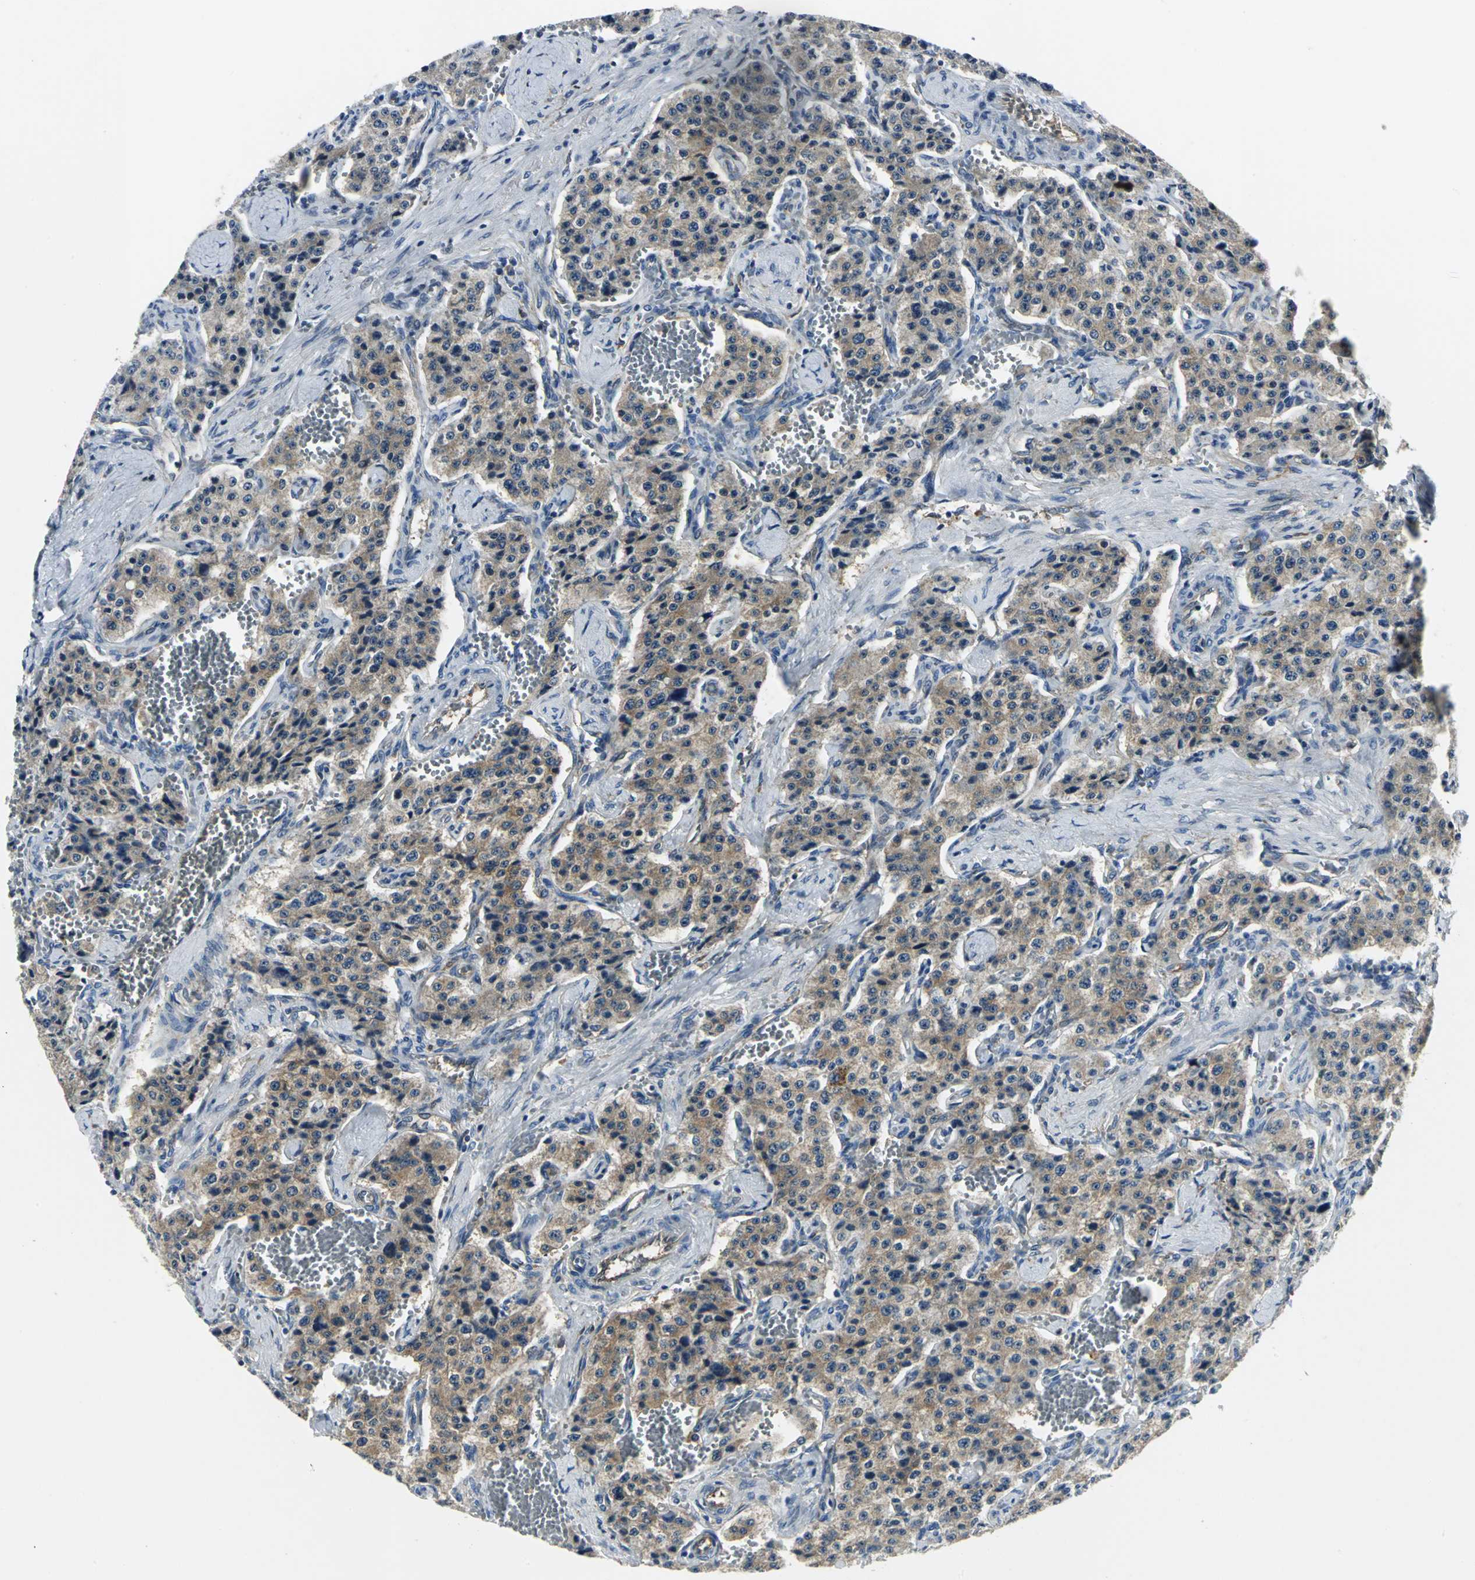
{"staining": {"intensity": "moderate", "quantity": ">75%", "location": "cytoplasmic/membranous"}, "tissue": "carcinoid", "cell_type": "Tumor cells", "image_type": "cancer", "snomed": [{"axis": "morphology", "description": "Carcinoid, malignant, NOS"}, {"axis": "topography", "description": "Small intestine"}], "caption": "An image of carcinoid stained for a protein exhibits moderate cytoplasmic/membranous brown staining in tumor cells.", "gene": "CHRNB1", "patient": {"sex": "male", "age": 52}}